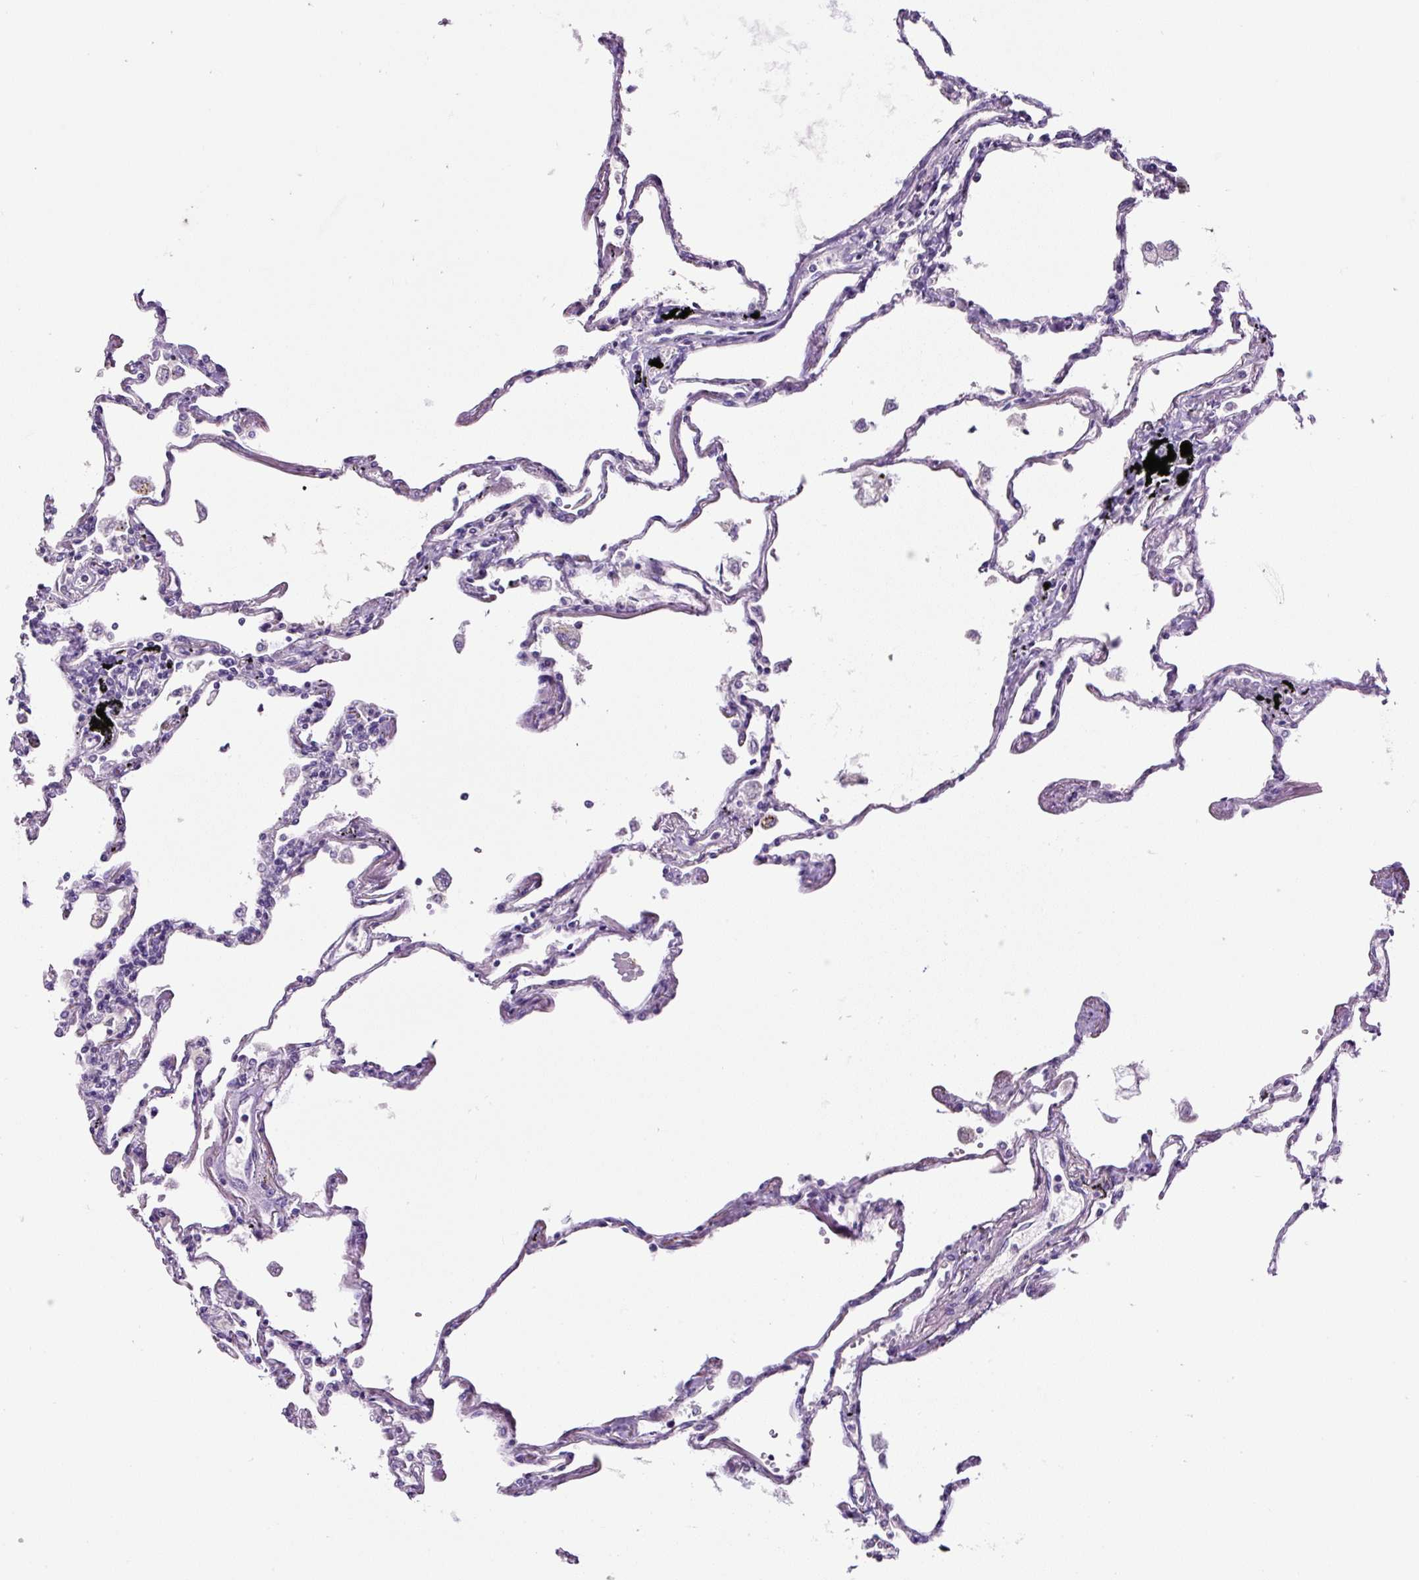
{"staining": {"intensity": "negative", "quantity": "none", "location": "none"}, "tissue": "lung", "cell_type": "Alveolar cells", "image_type": "normal", "snomed": [{"axis": "morphology", "description": "Normal tissue, NOS"}, {"axis": "topography", "description": "Lung"}], "caption": "Immunohistochemical staining of benign human lung shows no significant expression in alveolar cells.", "gene": "OR14A2", "patient": {"sex": "female", "age": 67}}